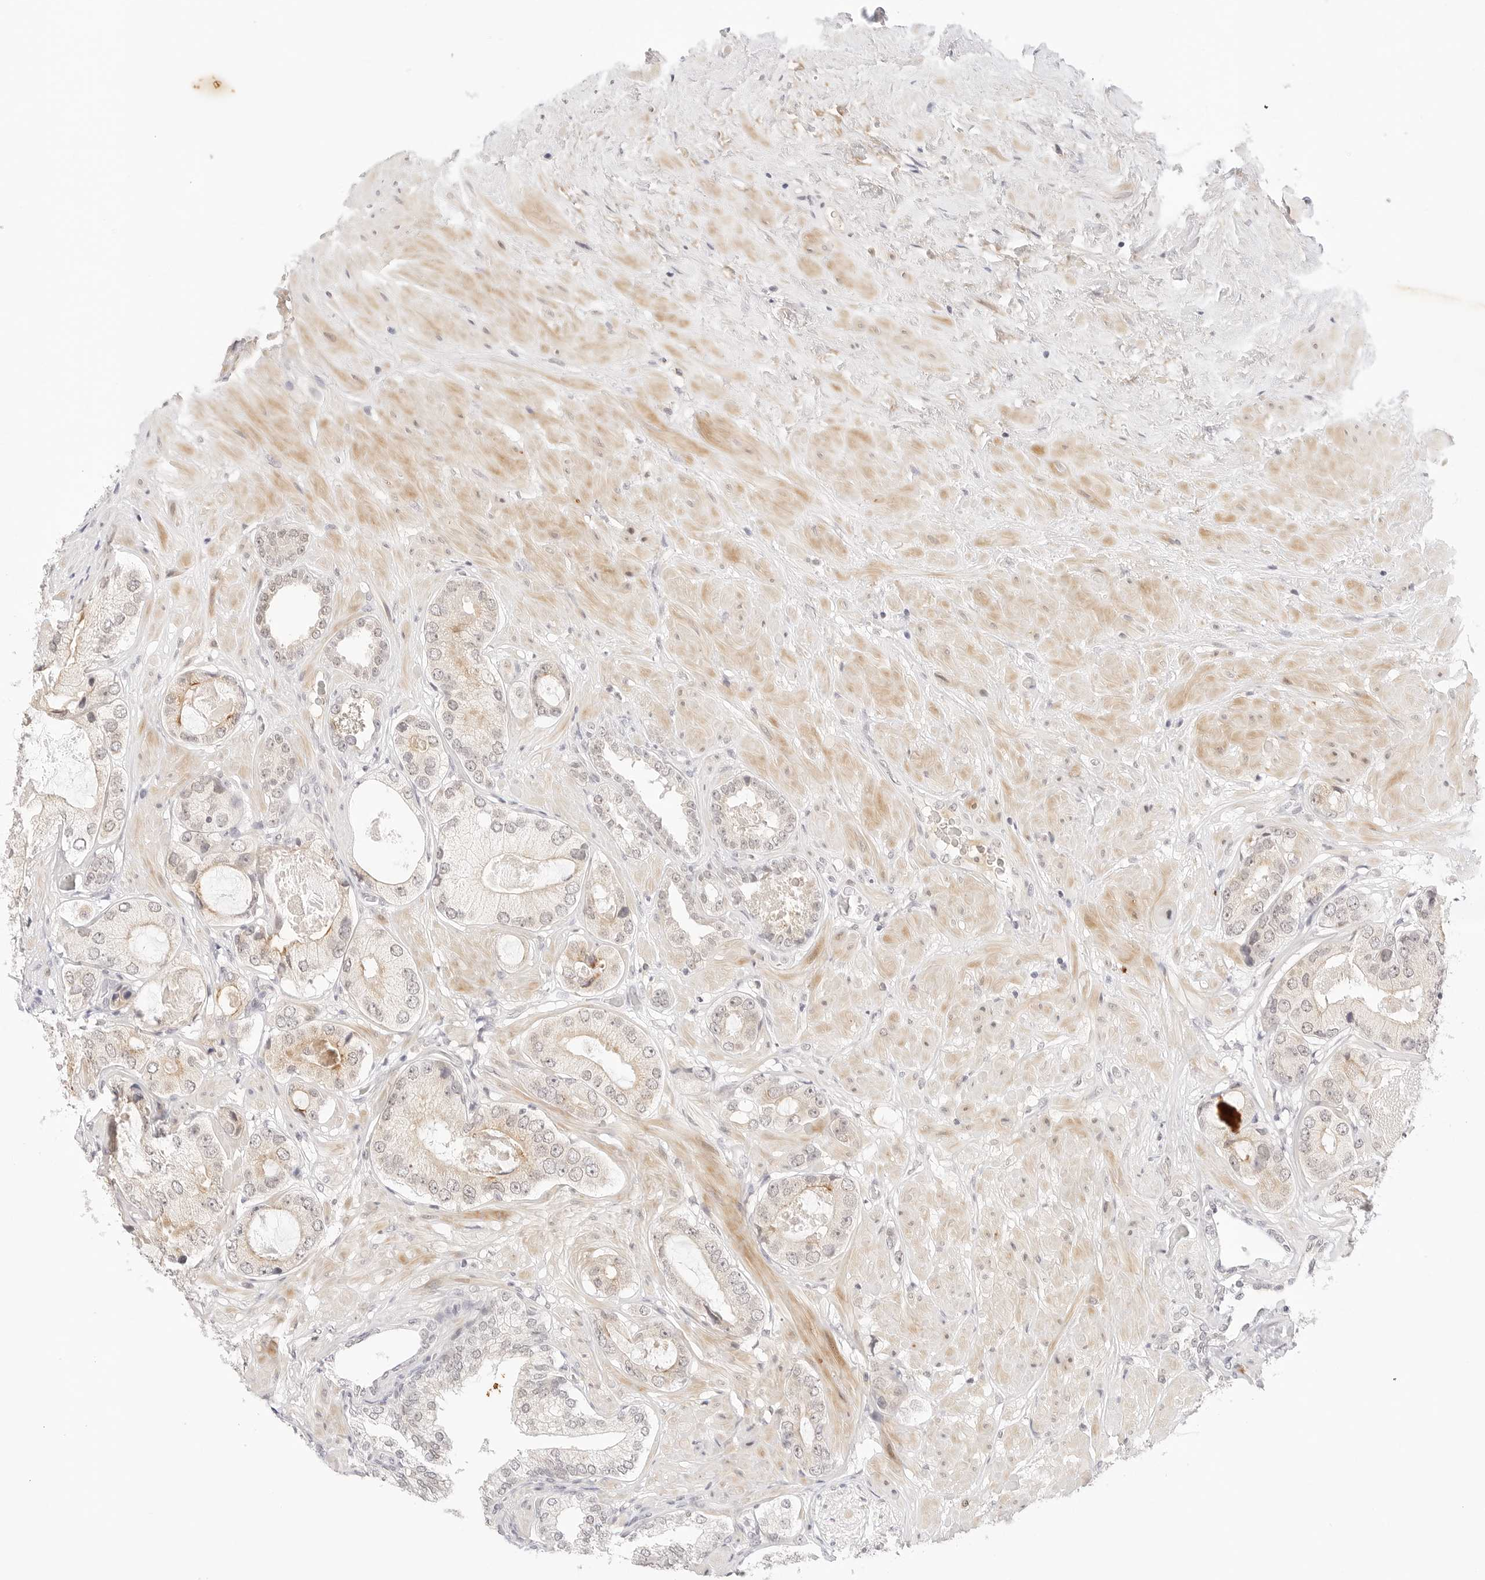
{"staining": {"intensity": "weak", "quantity": "<25%", "location": "cytoplasmic/membranous"}, "tissue": "prostate cancer", "cell_type": "Tumor cells", "image_type": "cancer", "snomed": [{"axis": "morphology", "description": "Adenocarcinoma, High grade"}, {"axis": "topography", "description": "Prostate"}], "caption": "Human prostate cancer stained for a protein using IHC displays no positivity in tumor cells.", "gene": "XKR4", "patient": {"sex": "male", "age": 59}}